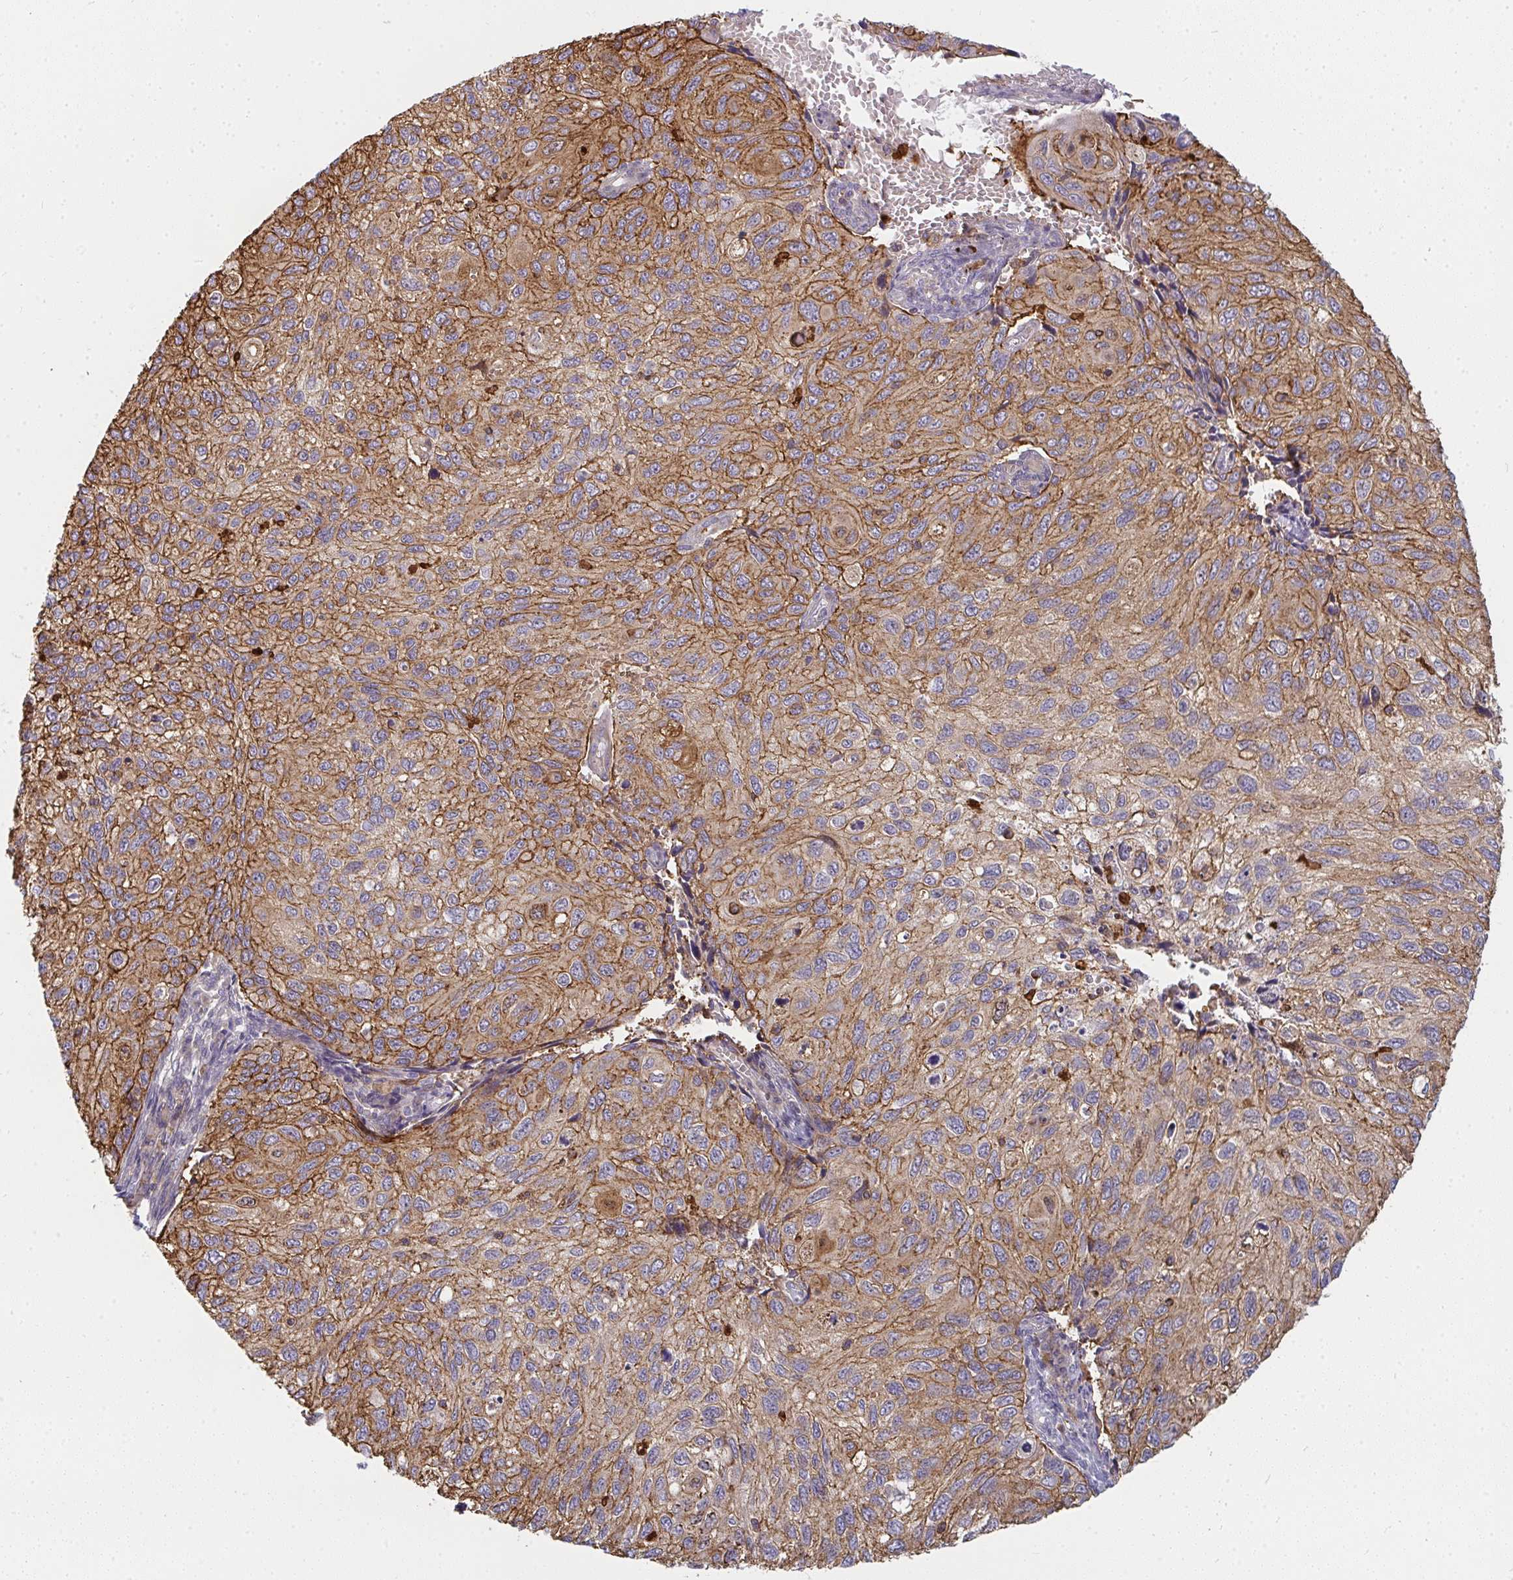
{"staining": {"intensity": "moderate", "quantity": ">75%", "location": "cytoplasmic/membranous"}, "tissue": "cervical cancer", "cell_type": "Tumor cells", "image_type": "cancer", "snomed": [{"axis": "morphology", "description": "Squamous cell carcinoma, NOS"}, {"axis": "topography", "description": "Cervix"}], "caption": "IHC staining of cervical cancer, which shows medium levels of moderate cytoplasmic/membranous positivity in approximately >75% of tumor cells indicating moderate cytoplasmic/membranous protein positivity. The staining was performed using DAB (3,3'-diaminobenzidine) (brown) for protein detection and nuclei were counterstained in hematoxylin (blue).", "gene": "CSF3R", "patient": {"sex": "female", "age": 70}}